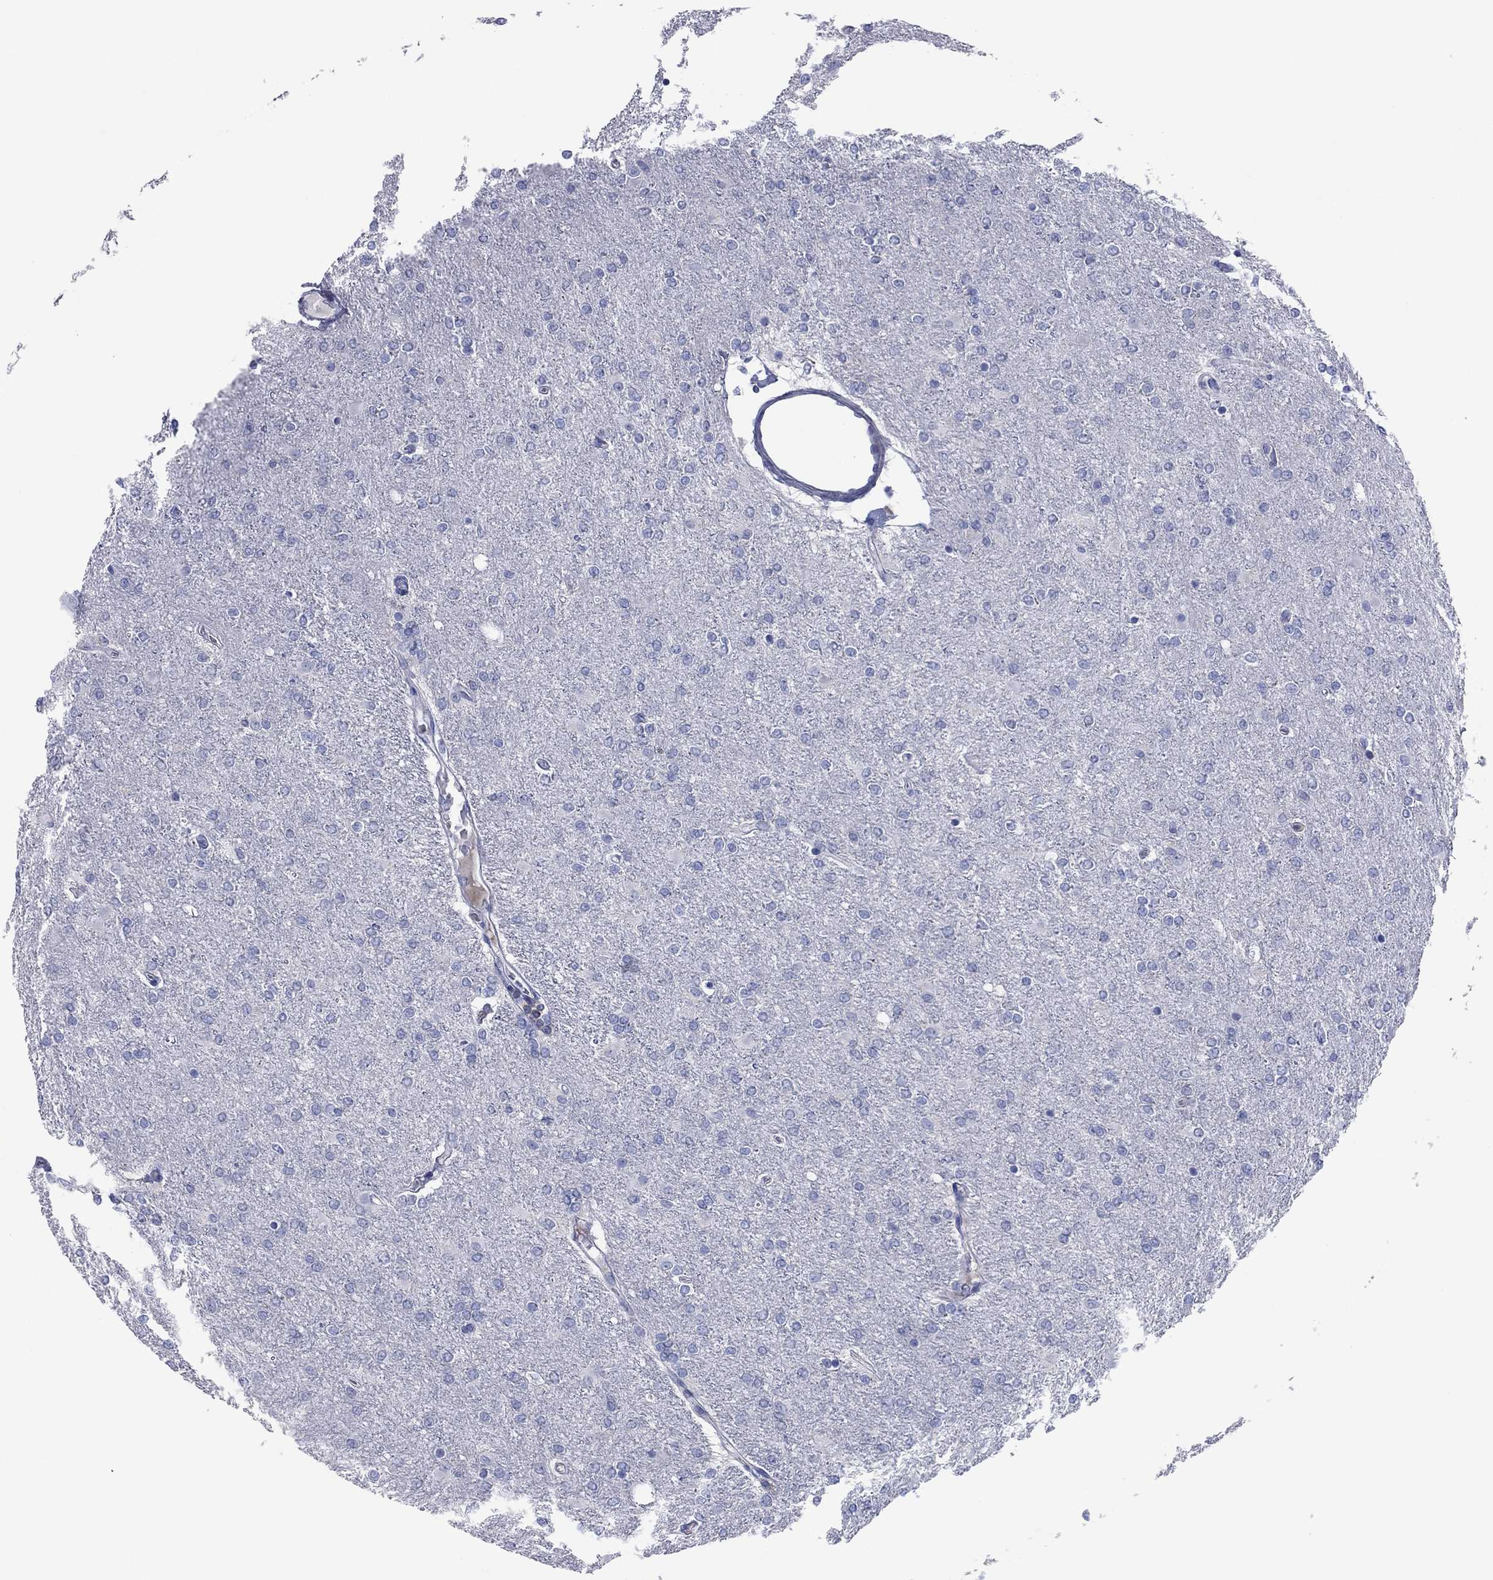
{"staining": {"intensity": "negative", "quantity": "none", "location": "none"}, "tissue": "glioma", "cell_type": "Tumor cells", "image_type": "cancer", "snomed": [{"axis": "morphology", "description": "Glioma, malignant, High grade"}, {"axis": "topography", "description": "Cerebral cortex"}], "caption": "Glioma was stained to show a protein in brown. There is no significant positivity in tumor cells.", "gene": "PVR", "patient": {"sex": "male", "age": 70}}